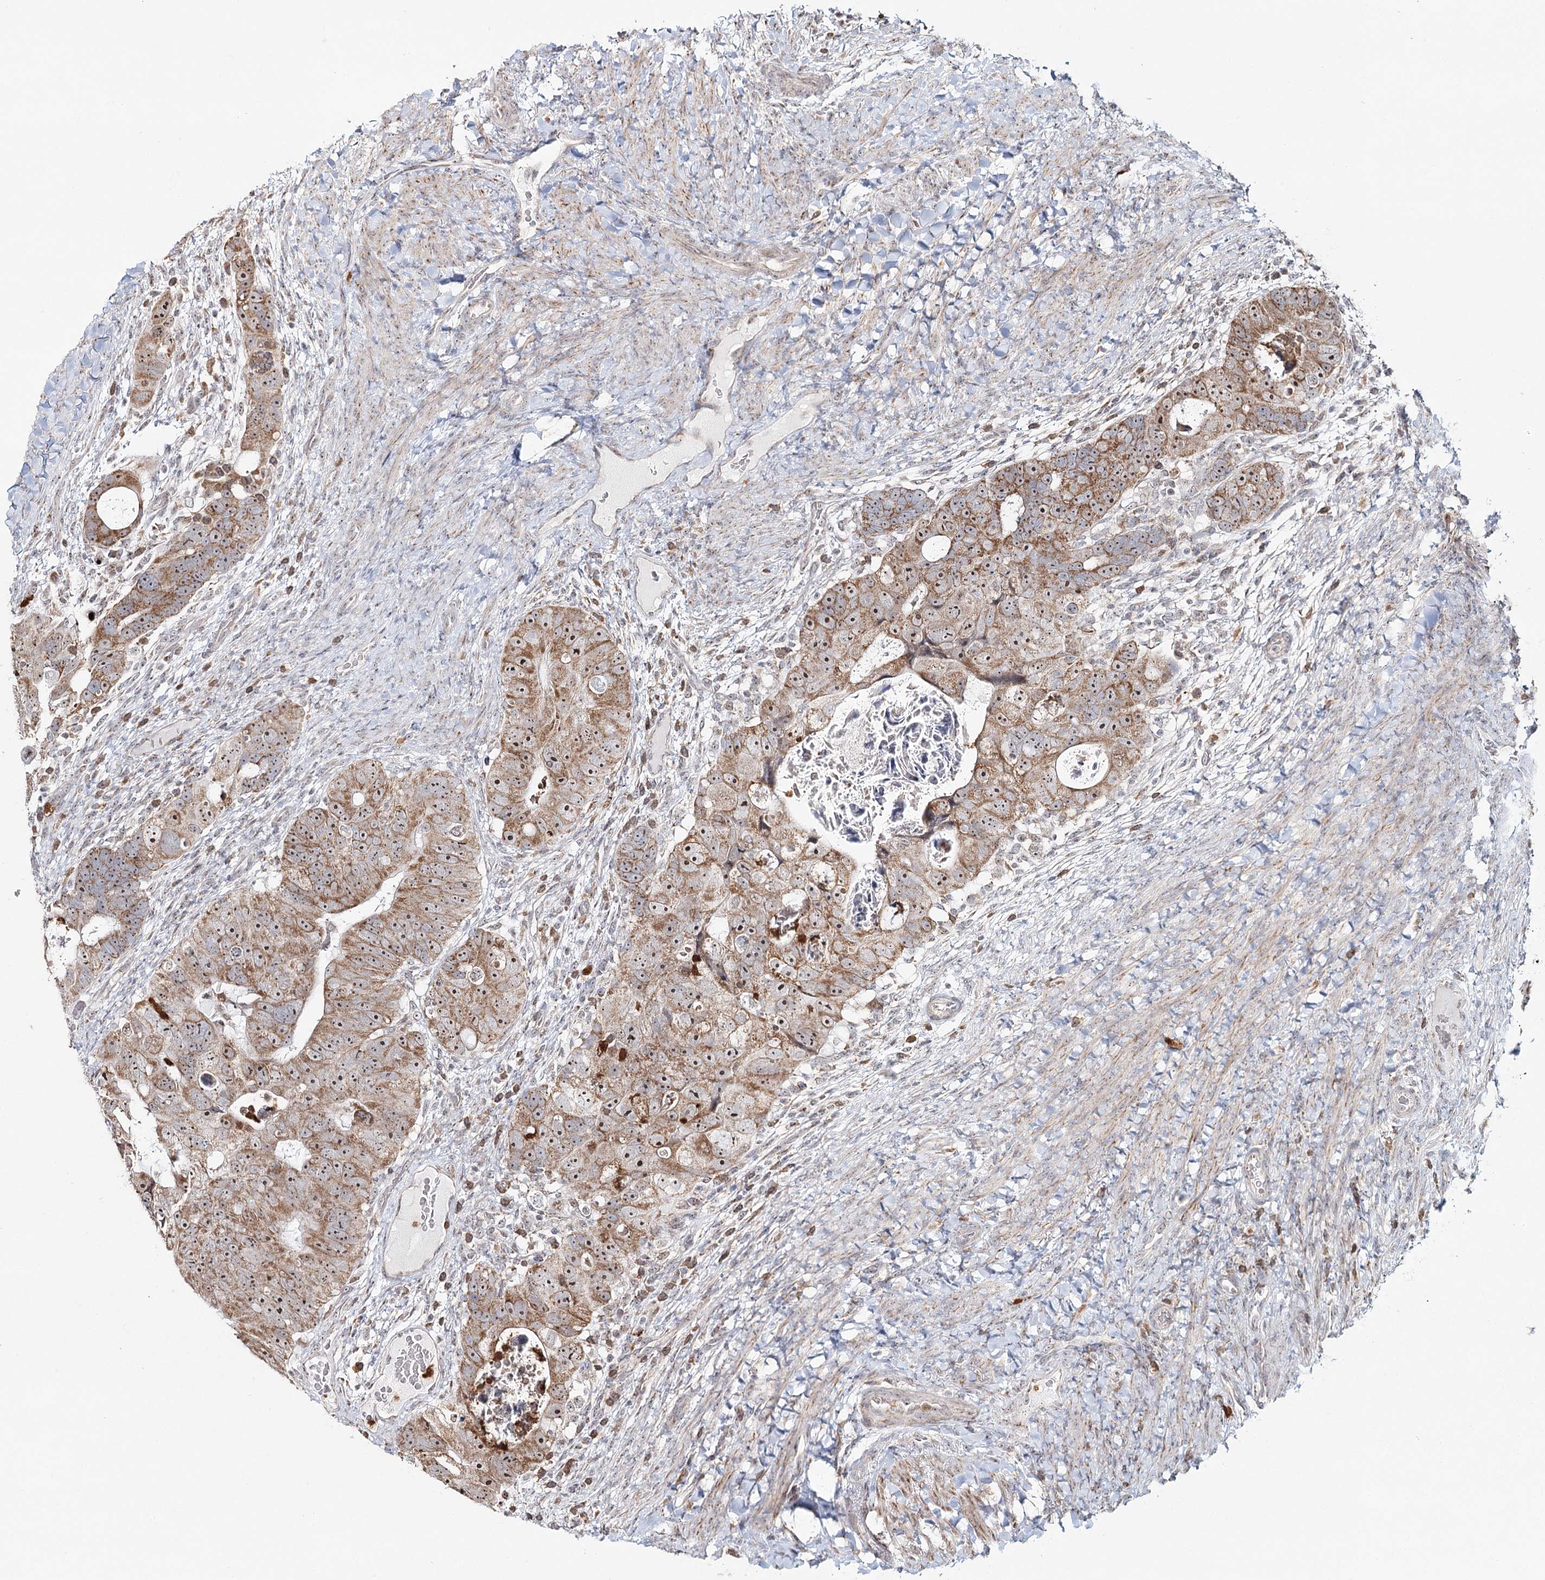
{"staining": {"intensity": "moderate", "quantity": ">75%", "location": "cytoplasmic/membranous,nuclear"}, "tissue": "colorectal cancer", "cell_type": "Tumor cells", "image_type": "cancer", "snomed": [{"axis": "morphology", "description": "Adenocarcinoma, NOS"}, {"axis": "topography", "description": "Rectum"}], "caption": "Colorectal adenocarcinoma stained with DAB immunohistochemistry displays medium levels of moderate cytoplasmic/membranous and nuclear expression in about >75% of tumor cells. Ihc stains the protein of interest in brown and the nuclei are stained blue.", "gene": "ATAD1", "patient": {"sex": "male", "age": 59}}